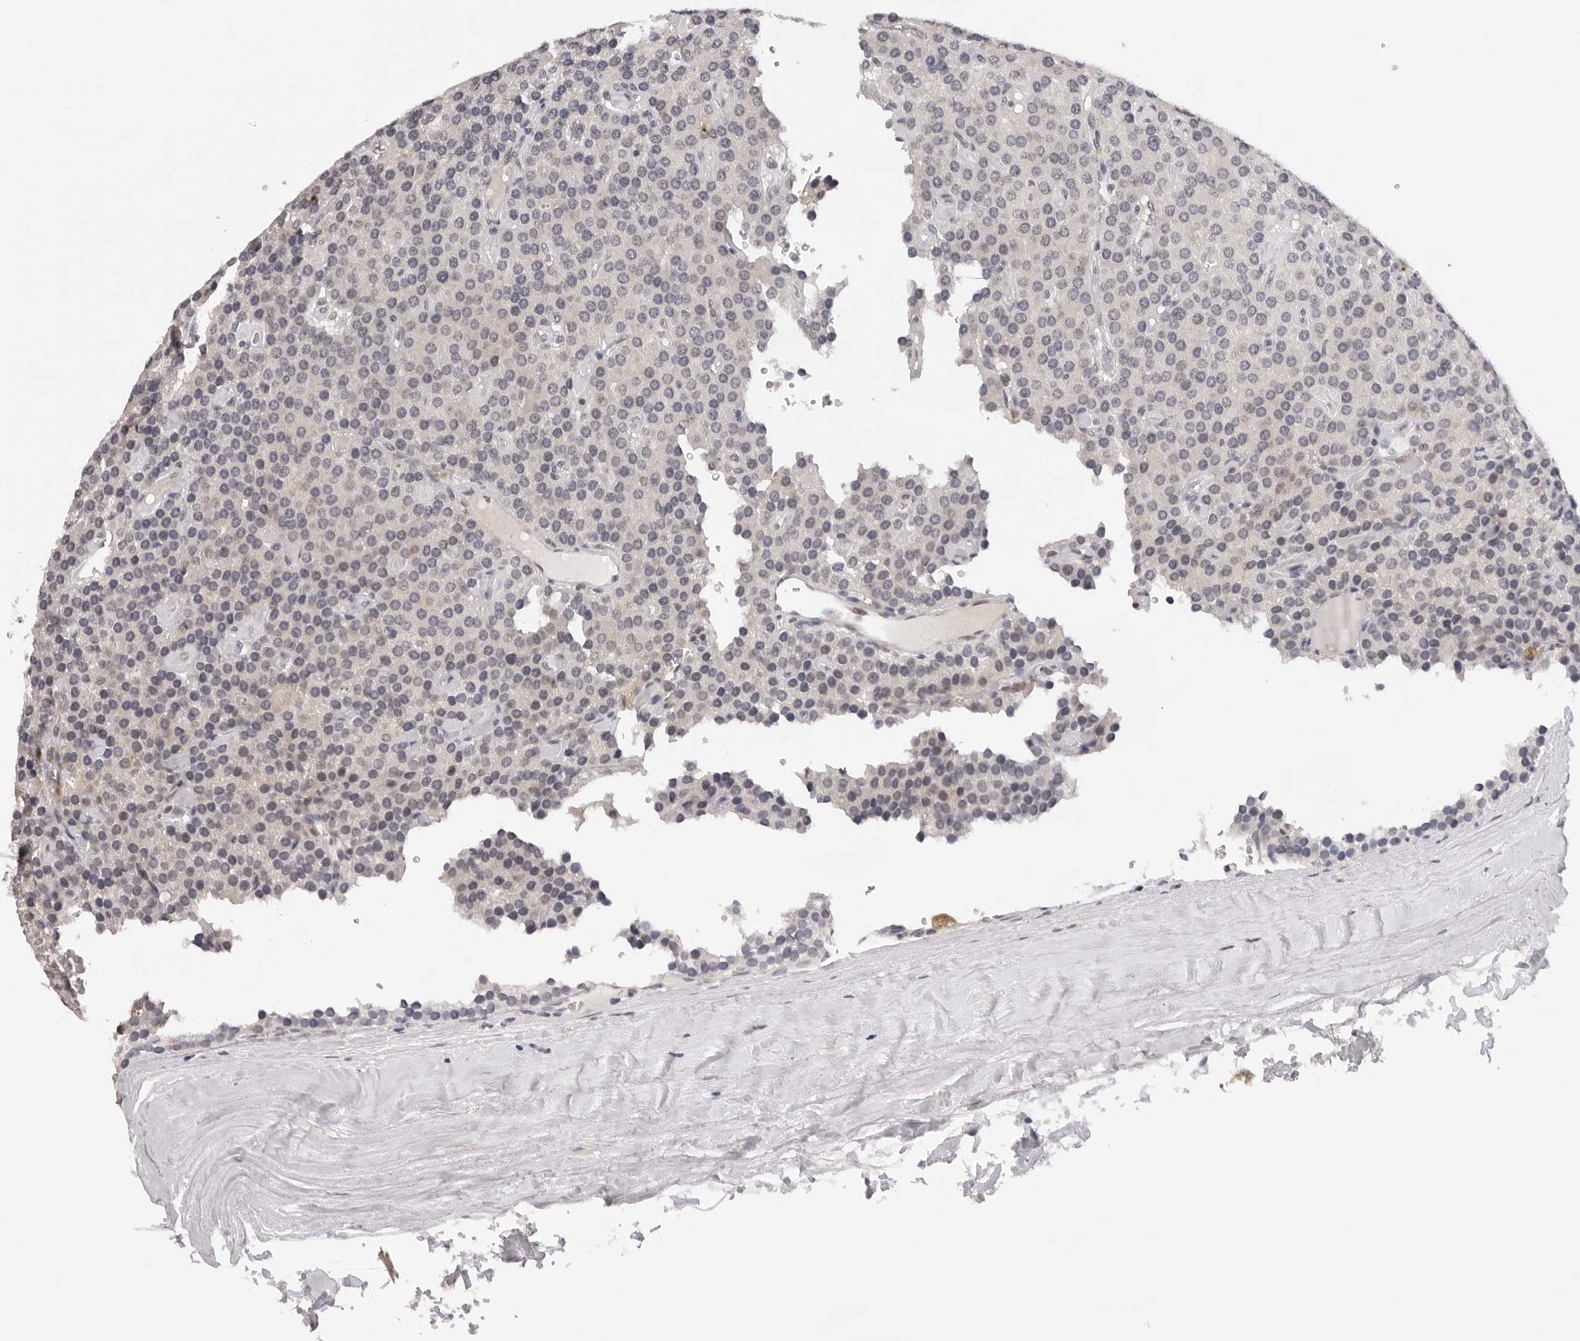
{"staining": {"intensity": "negative", "quantity": "none", "location": "none"}, "tissue": "parathyroid gland", "cell_type": "Glandular cells", "image_type": "normal", "snomed": [{"axis": "morphology", "description": "Normal tissue, NOS"}, {"axis": "morphology", "description": "Adenoma, NOS"}, {"axis": "topography", "description": "Parathyroid gland"}], "caption": "Immunohistochemical staining of benign parathyroid gland demonstrates no significant expression in glandular cells. (Brightfield microscopy of DAB (3,3'-diaminobenzidine) IHC at high magnification).", "gene": "IL17RA", "patient": {"sex": "female", "age": 86}}